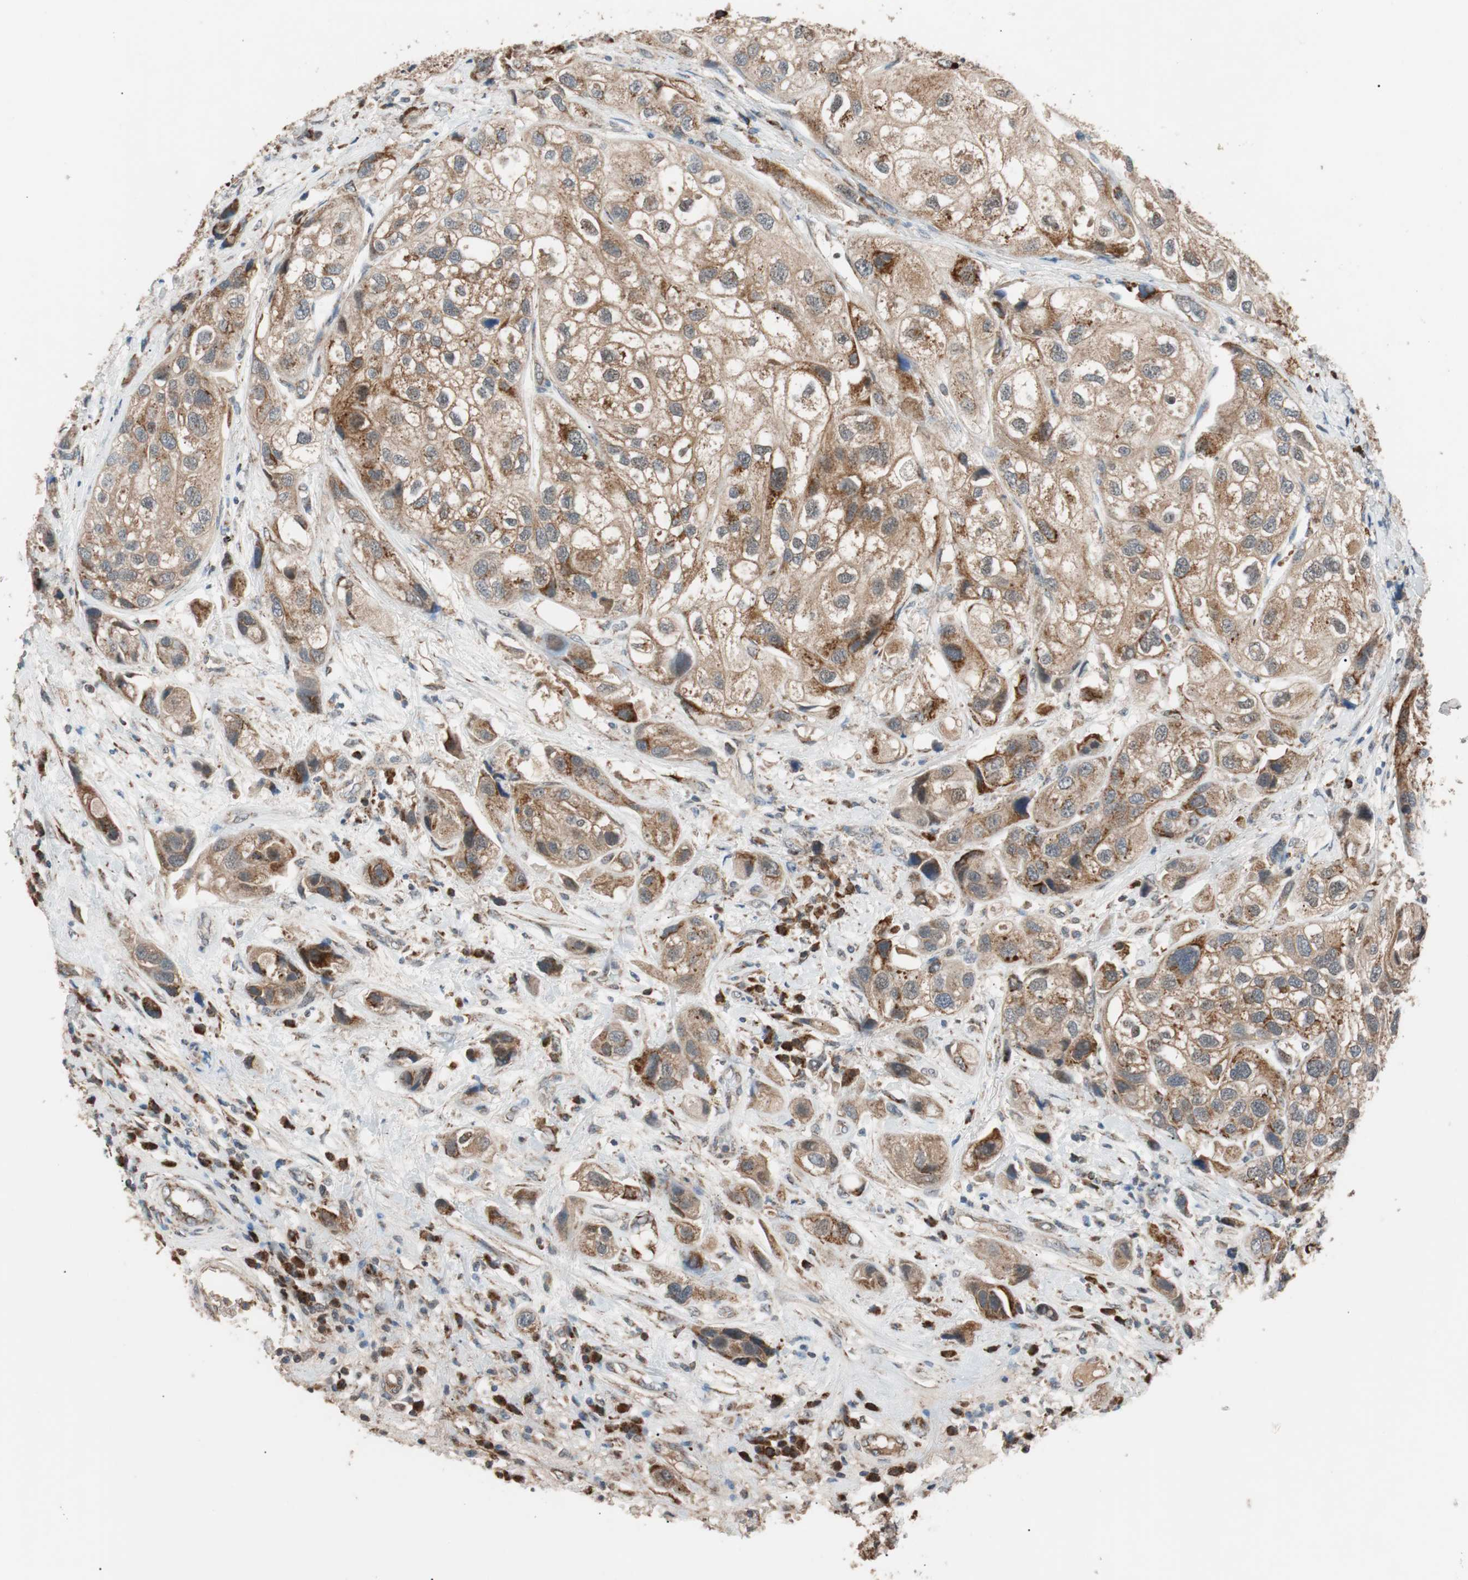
{"staining": {"intensity": "strong", "quantity": ">75%", "location": "cytoplasmic/membranous"}, "tissue": "urothelial cancer", "cell_type": "Tumor cells", "image_type": "cancer", "snomed": [{"axis": "morphology", "description": "Urothelial carcinoma, High grade"}, {"axis": "topography", "description": "Urinary bladder"}], "caption": "Strong cytoplasmic/membranous staining for a protein is seen in about >75% of tumor cells of urothelial carcinoma (high-grade) using immunohistochemistry.", "gene": "PITRM1", "patient": {"sex": "female", "age": 64}}